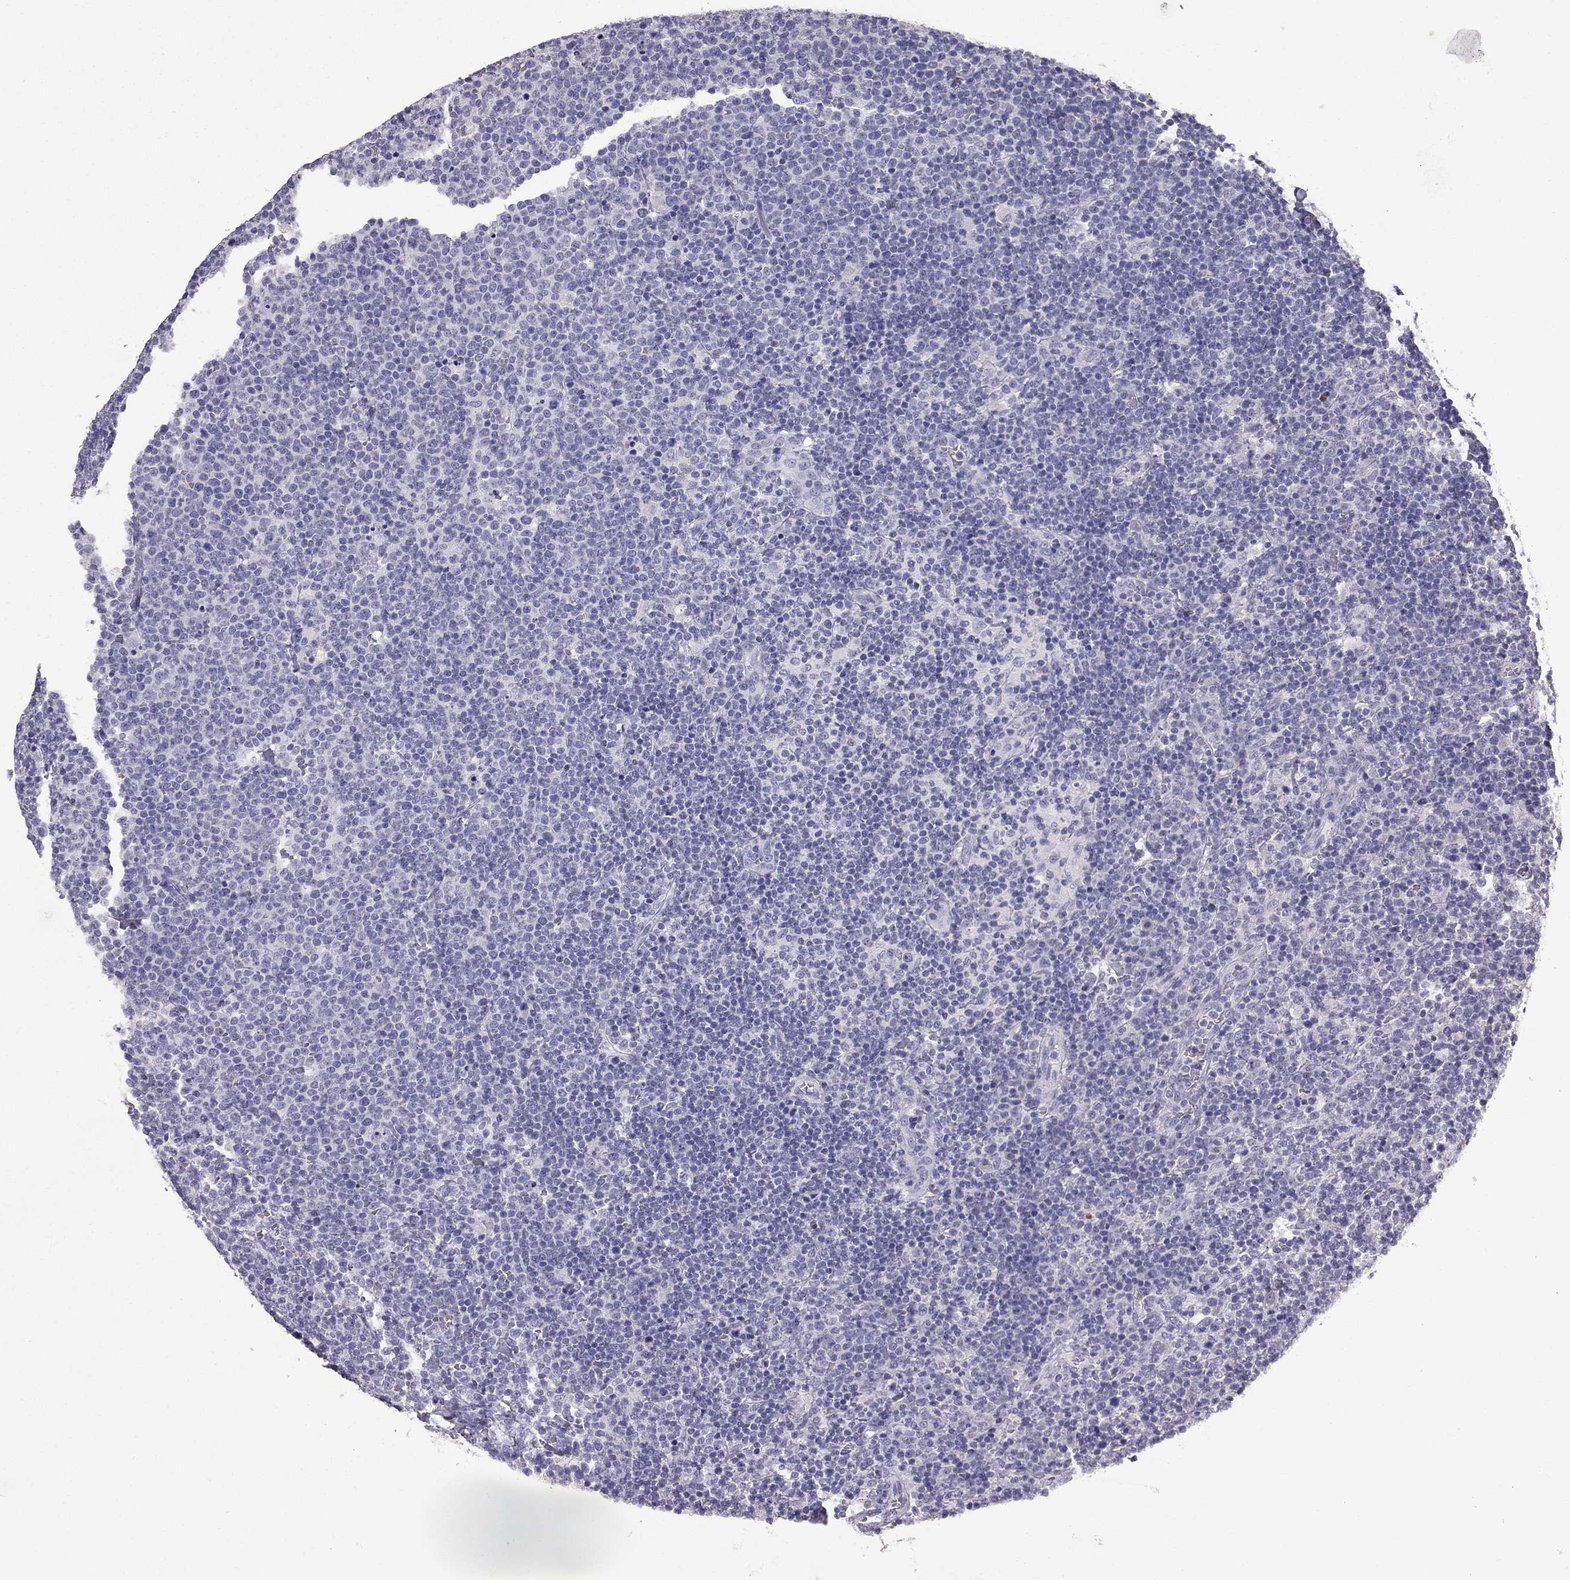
{"staining": {"intensity": "negative", "quantity": "none", "location": "none"}, "tissue": "lymphoma", "cell_type": "Tumor cells", "image_type": "cancer", "snomed": [{"axis": "morphology", "description": "Malignant lymphoma, non-Hodgkin's type, High grade"}, {"axis": "topography", "description": "Lymph node"}], "caption": "The micrograph displays no significant expression in tumor cells of lymphoma.", "gene": "SCG5", "patient": {"sex": "male", "age": 61}}